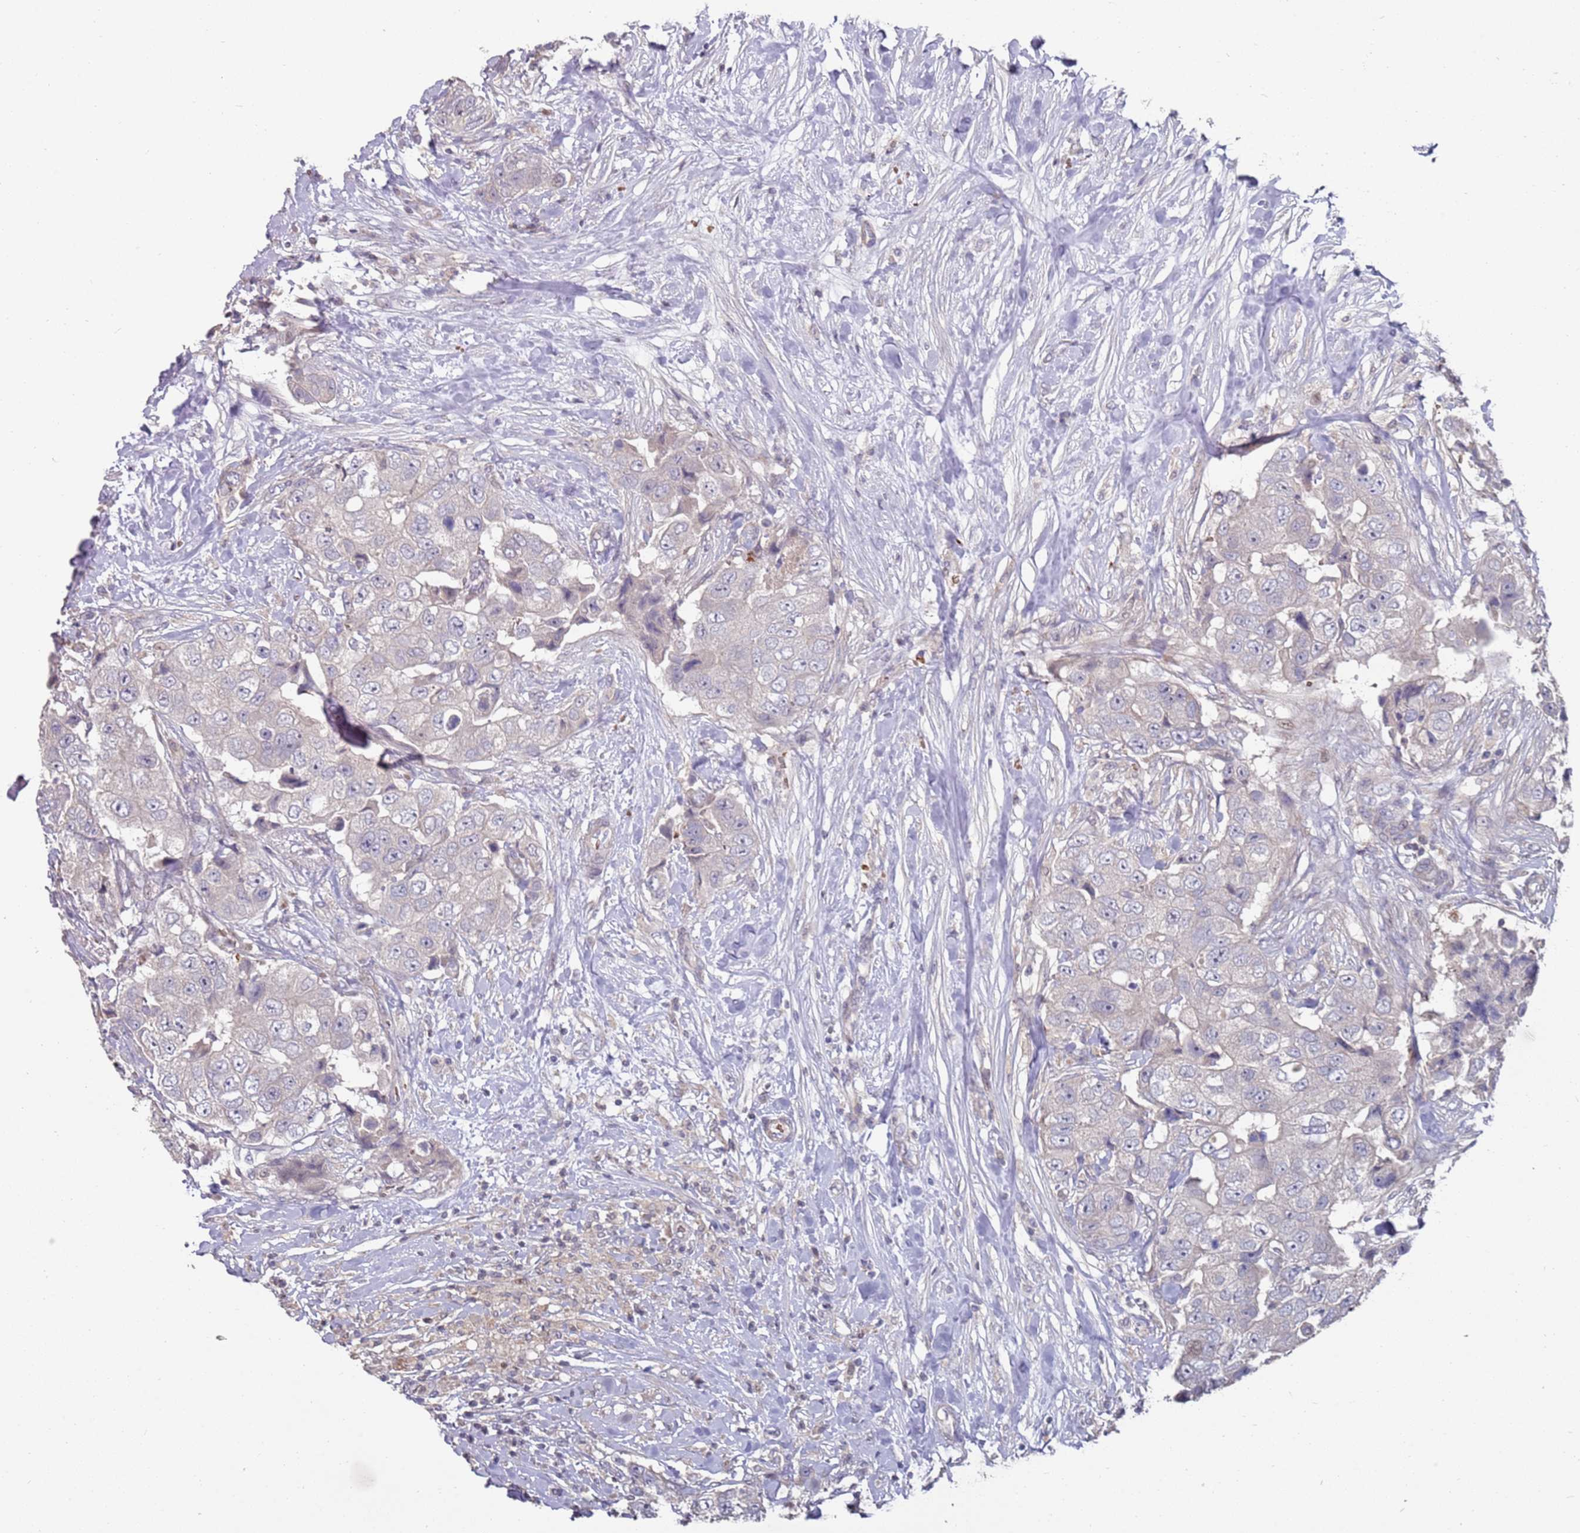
{"staining": {"intensity": "negative", "quantity": "none", "location": "none"}, "tissue": "breast cancer", "cell_type": "Tumor cells", "image_type": "cancer", "snomed": [{"axis": "morphology", "description": "Normal tissue, NOS"}, {"axis": "morphology", "description": "Duct carcinoma"}, {"axis": "topography", "description": "Breast"}], "caption": "The immunohistochemistry (IHC) micrograph has no significant positivity in tumor cells of intraductal carcinoma (breast) tissue.", "gene": "LACC1", "patient": {"sex": "female", "age": 62}}